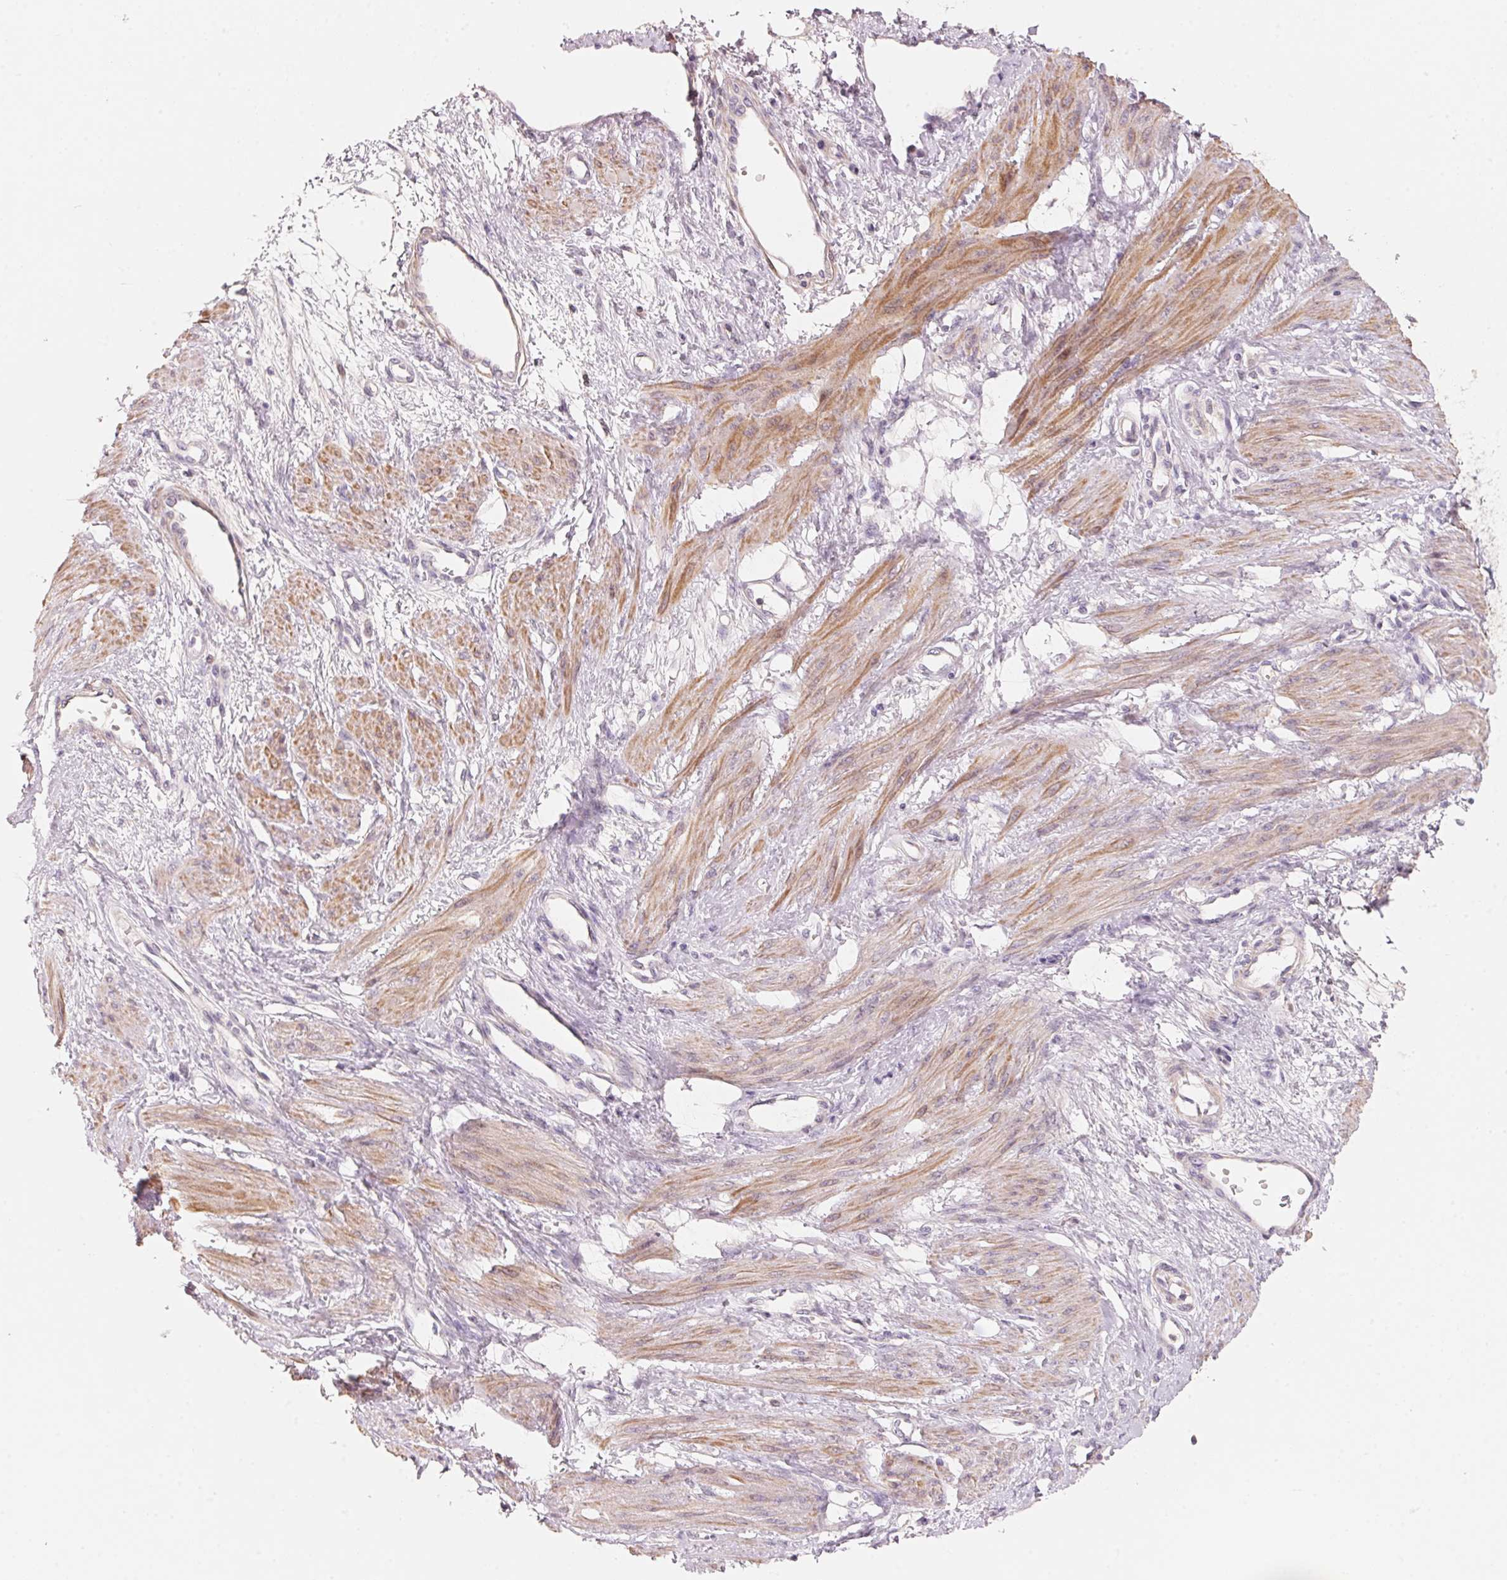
{"staining": {"intensity": "moderate", "quantity": "25%-75%", "location": "cytoplasmic/membranous"}, "tissue": "smooth muscle", "cell_type": "Smooth muscle cells", "image_type": "normal", "snomed": [{"axis": "morphology", "description": "Normal tissue, NOS"}, {"axis": "topography", "description": "Smooth muscle"}, {"axis": "topography", "description": "Uterus"}], "caption": "Smooth muscle cells exhibit medium levels of moderate cytoplasmic/membranous staining in about 25%-75% of cells in normal smooth muscle. (DAB (3,3'-diaminobenzidine) IHC with brightfield microscopy, high magnification).", "gene": "TP53AIP1", "patient": {"sex": "female", "age": 39}}